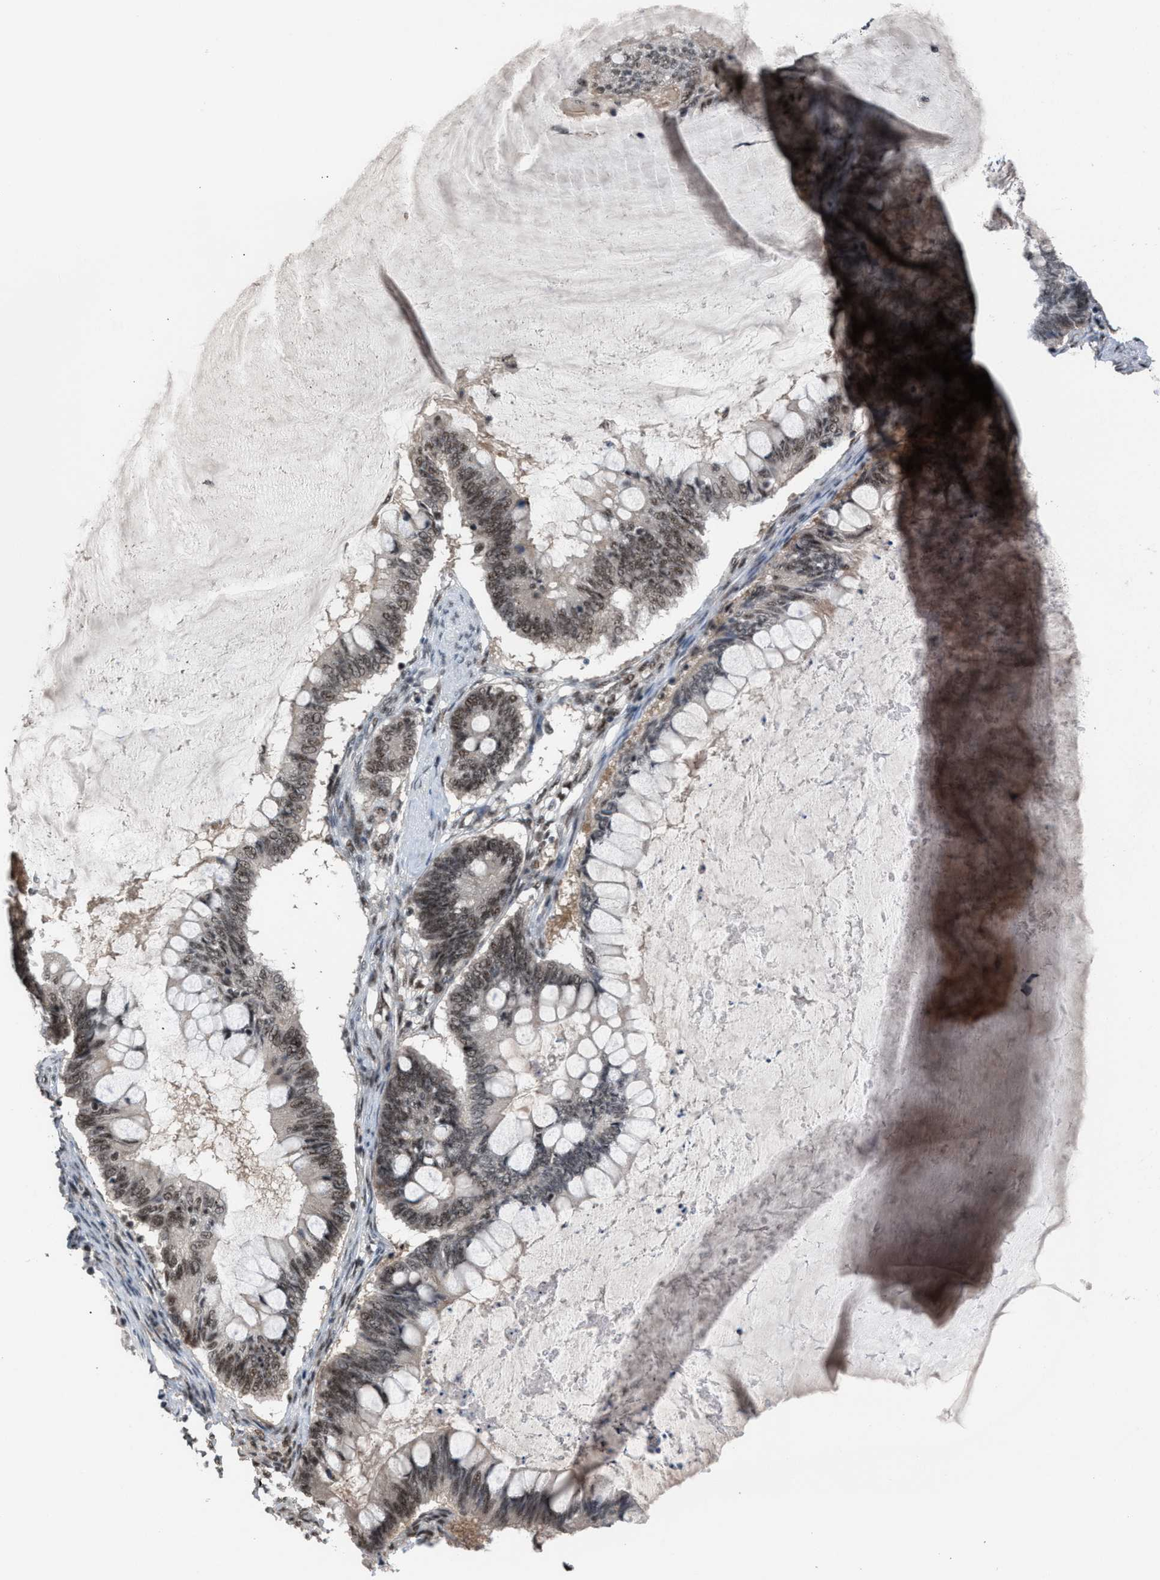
{"staining": {"intensity": "weak", "quantity": ">75%", "location": "nuclear"}, "tissue": "ovarian cancer", "cell_type": "Tumor cells", "image_type": "cancer", "snomed": [{"axis": "morphology", "description": "Cystadenocarcinoma, mucinous, NOS"}, {"axis": "topography", "description": "Ovary"}], "caption": "Immunohistochemical staining of human ovarian cancer shows low levels of weak nuclear protein expression in approximately >75% of tumor cells.", "gene": "PRPF4", "patient": {"sex": "female", "age": 61}}